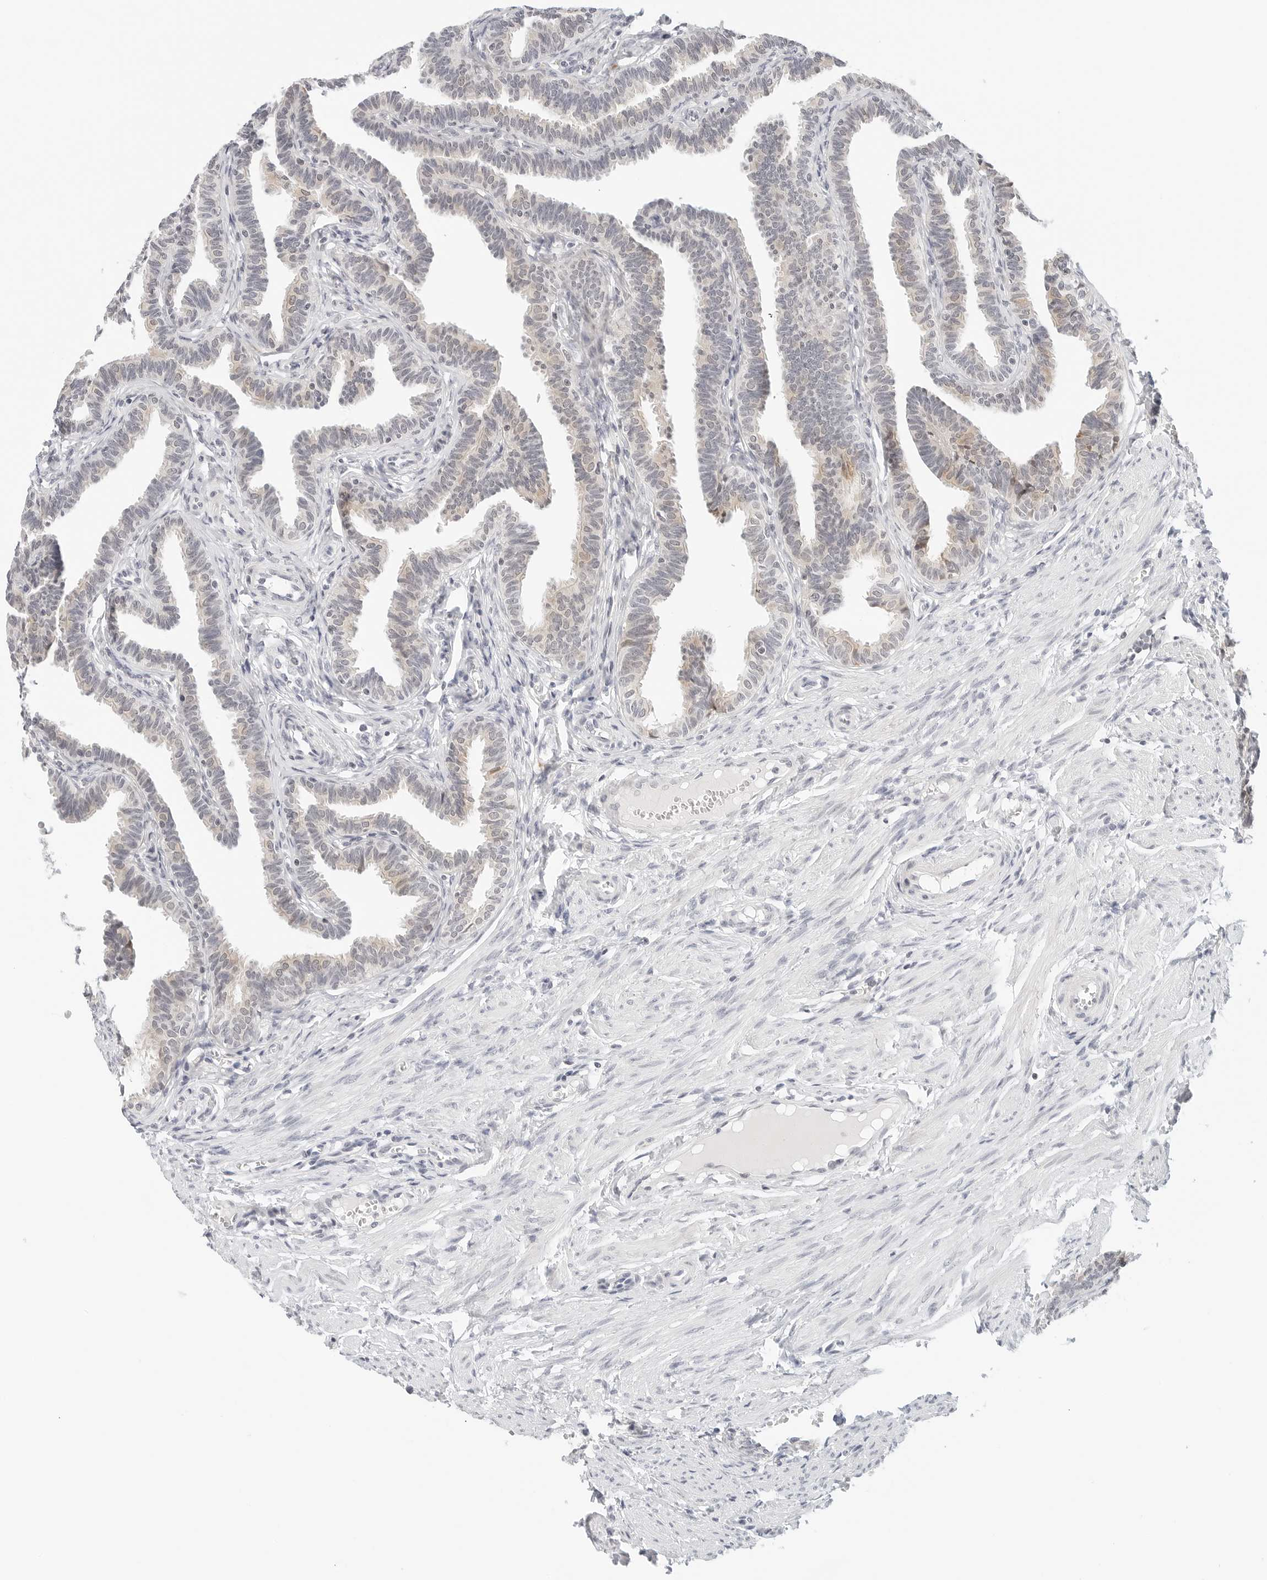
{"staining": {"intensity": "weak", "quantity": "25%-75%", "location": "cytoplasmic/membranous"}, "tissue": "fallopian tube", "cell_type": "Glandular cells", "image_type": "normal", "snomed": [{"axis": "morphology", "description": "Normal tissue, NOS"}, {"axis": "topography", "description": "Fallopian tube"}, {"axis": "topography", "description": "Ovary"}], "caption": "DAB immunohistochemical staining of unremarkable human fallopian tube exhibits weak cytoplasmic/membranous protein positivity in about 25%-75% of glandular cells. (DAB IHC, brown staining for protein, blue staining for nuclei).", "gene": "PARP10", "patient": {"sex": "female", "age": 23}}